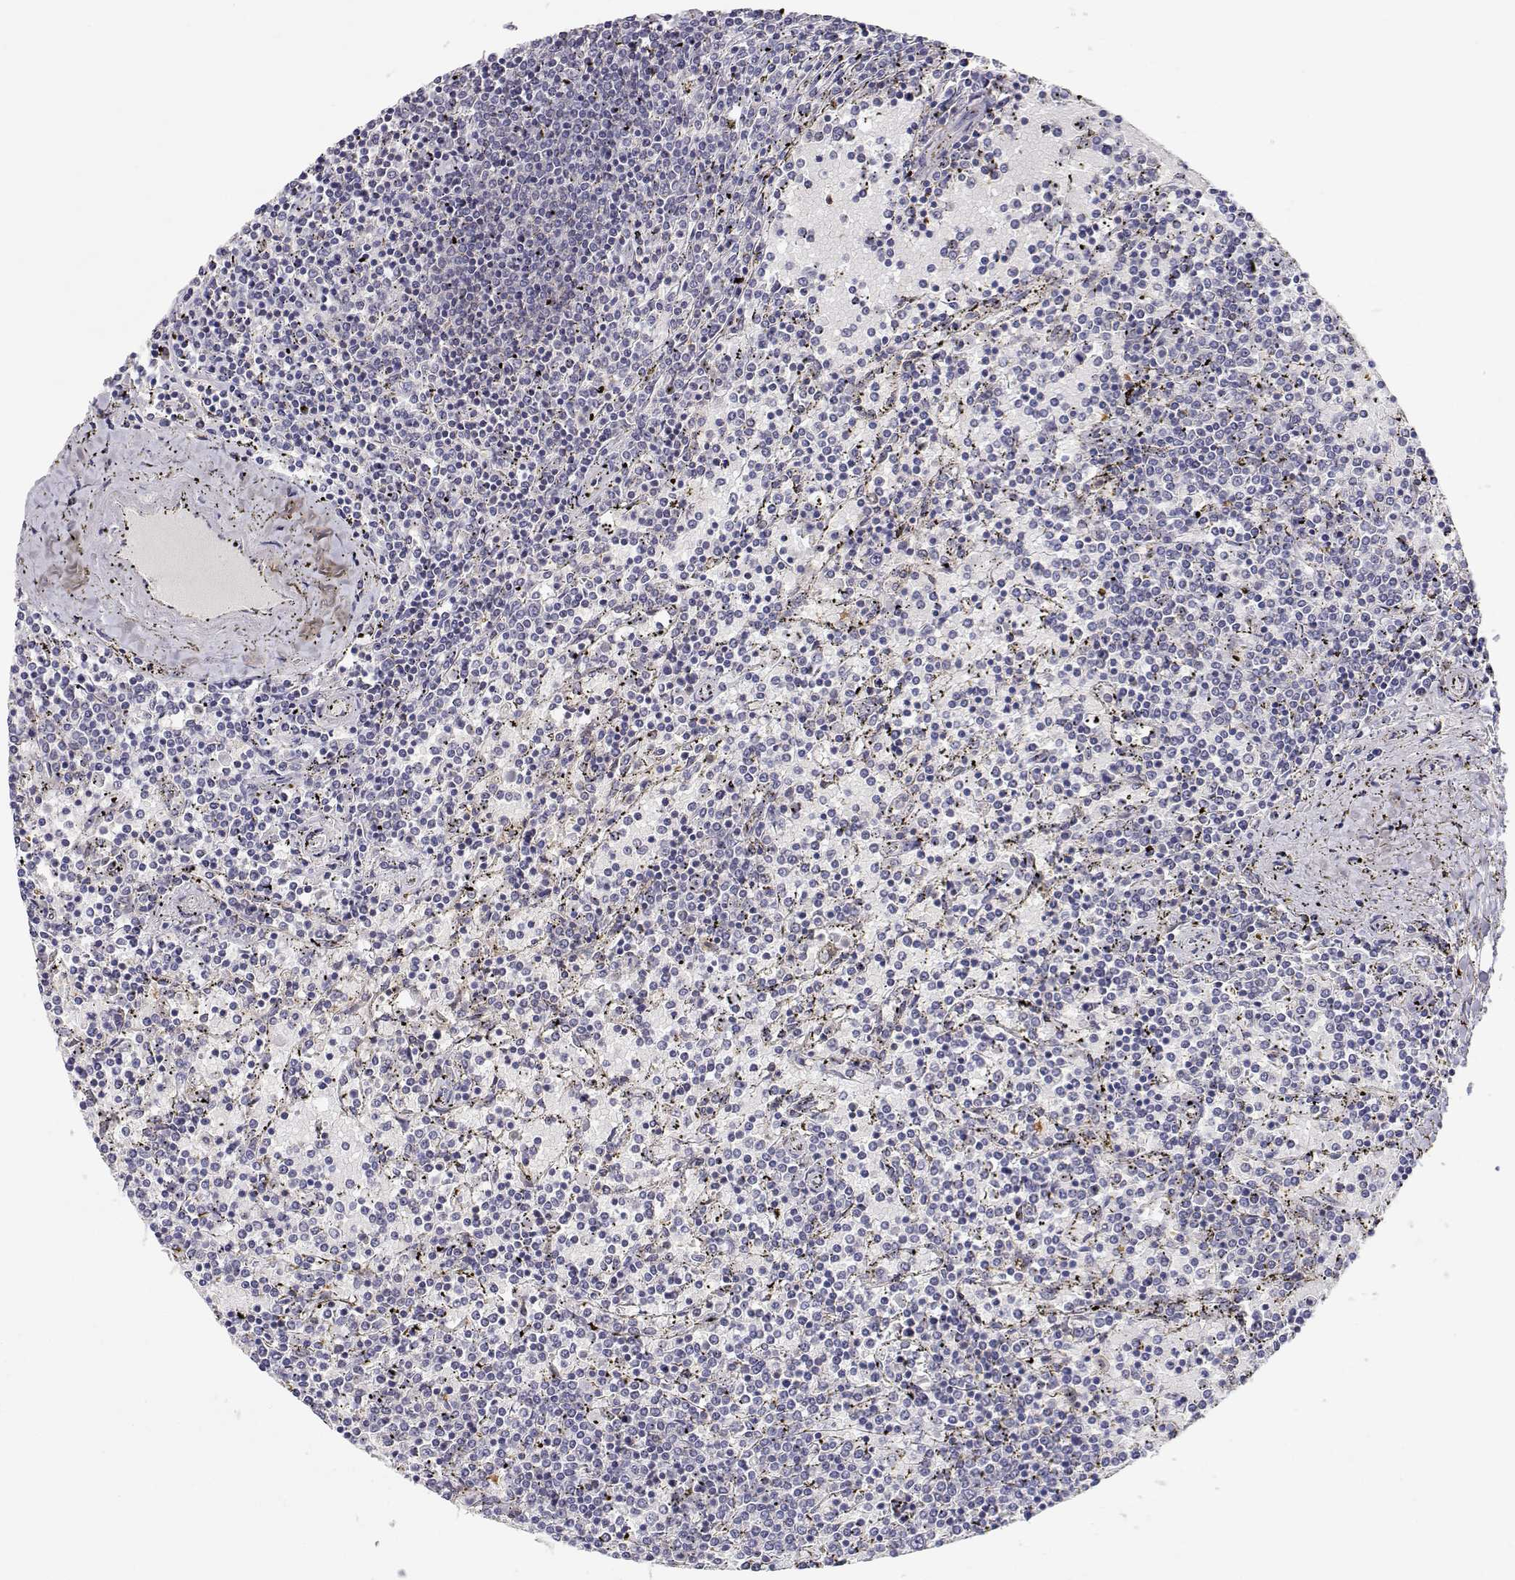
{"staining": {"intensity": "negative", "quantity": "none", "location": "none"}, "tissue": "lymphoma", "cell_type": "Tumor cells", "image_type": "cancer", "snomed": [{"axis": "morphology", "description": "Malignant lymphoma, non-Hodgkin's type, Low grade"}, {"axis": "topography", "description": "Spleen"}], "caption": "DAB (3,3'-diaminobenzidine) immunohistochemical staining of human low-grade malignant lymphoma, non-Hodgkin's type demonstrates no significant staining in tumor cells. (Immunohistochemistry, brightfield microscopy, high magnification).", "gene": "ADA", "patient": {"sex": "female", "age": 77}}